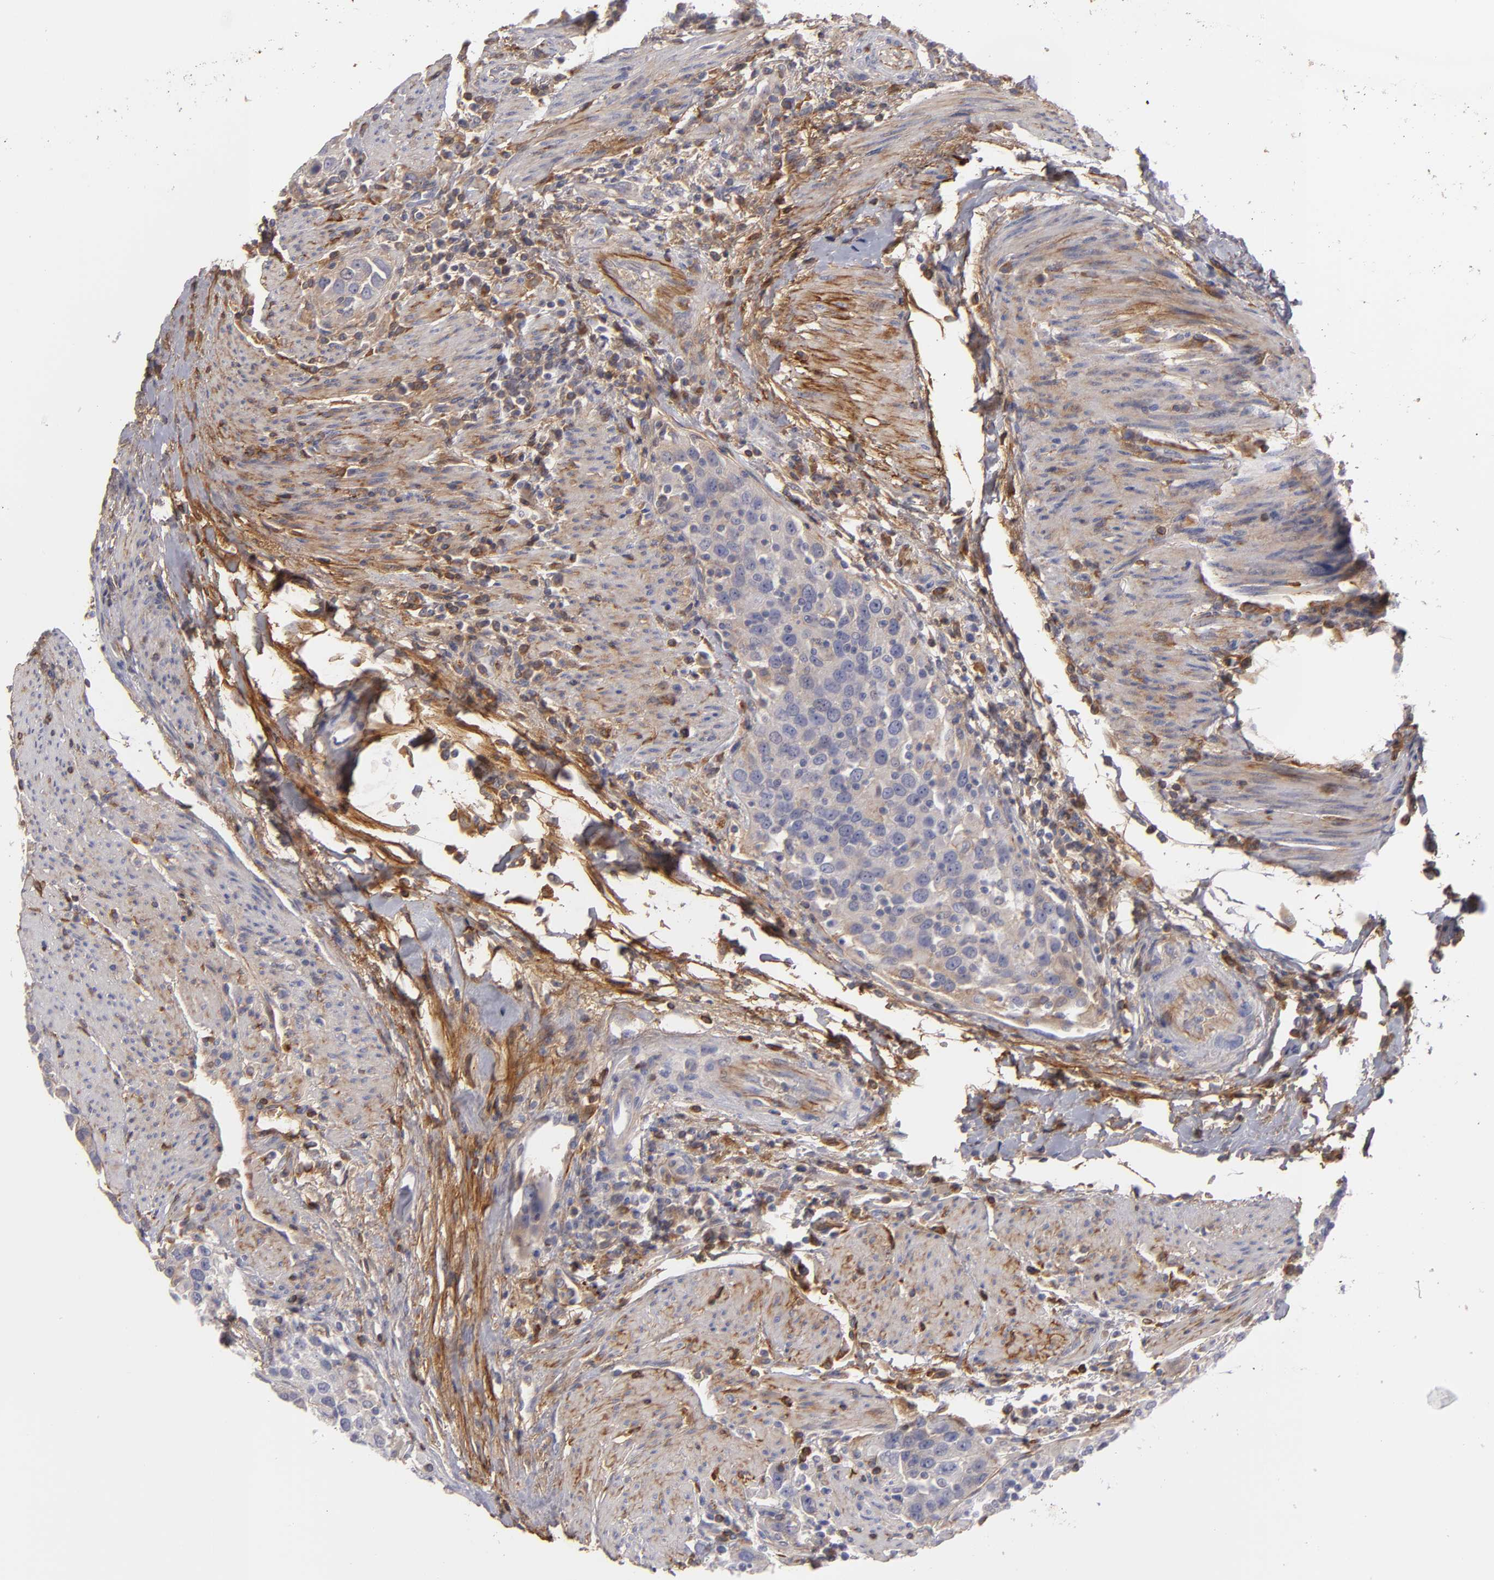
{"staining": {"intensity": "negative", "quantity": "none", "location": "none"}, "tissue": "urothelial cancer", "cell_type": "Tumor cells", "image_type": "cancer", "snomed": [{"axis": "morphology", "description": "Urothelial carcinoma, High grade"}, {"axis": "topography", "description": "Urinary bladder"}], "caption": "High magnification brightfield microscopy of urothelial cancer stained with DAB (3,3'-diaminobenzidine) (brown) and counterstained with hematoxylin (blue): tumor cells show no significant expression. (Immunohistochemistry, brightfield microscopy, high magnification).", "gene": "FBLN1", "patient": {"sex": "female", "age": 80}}